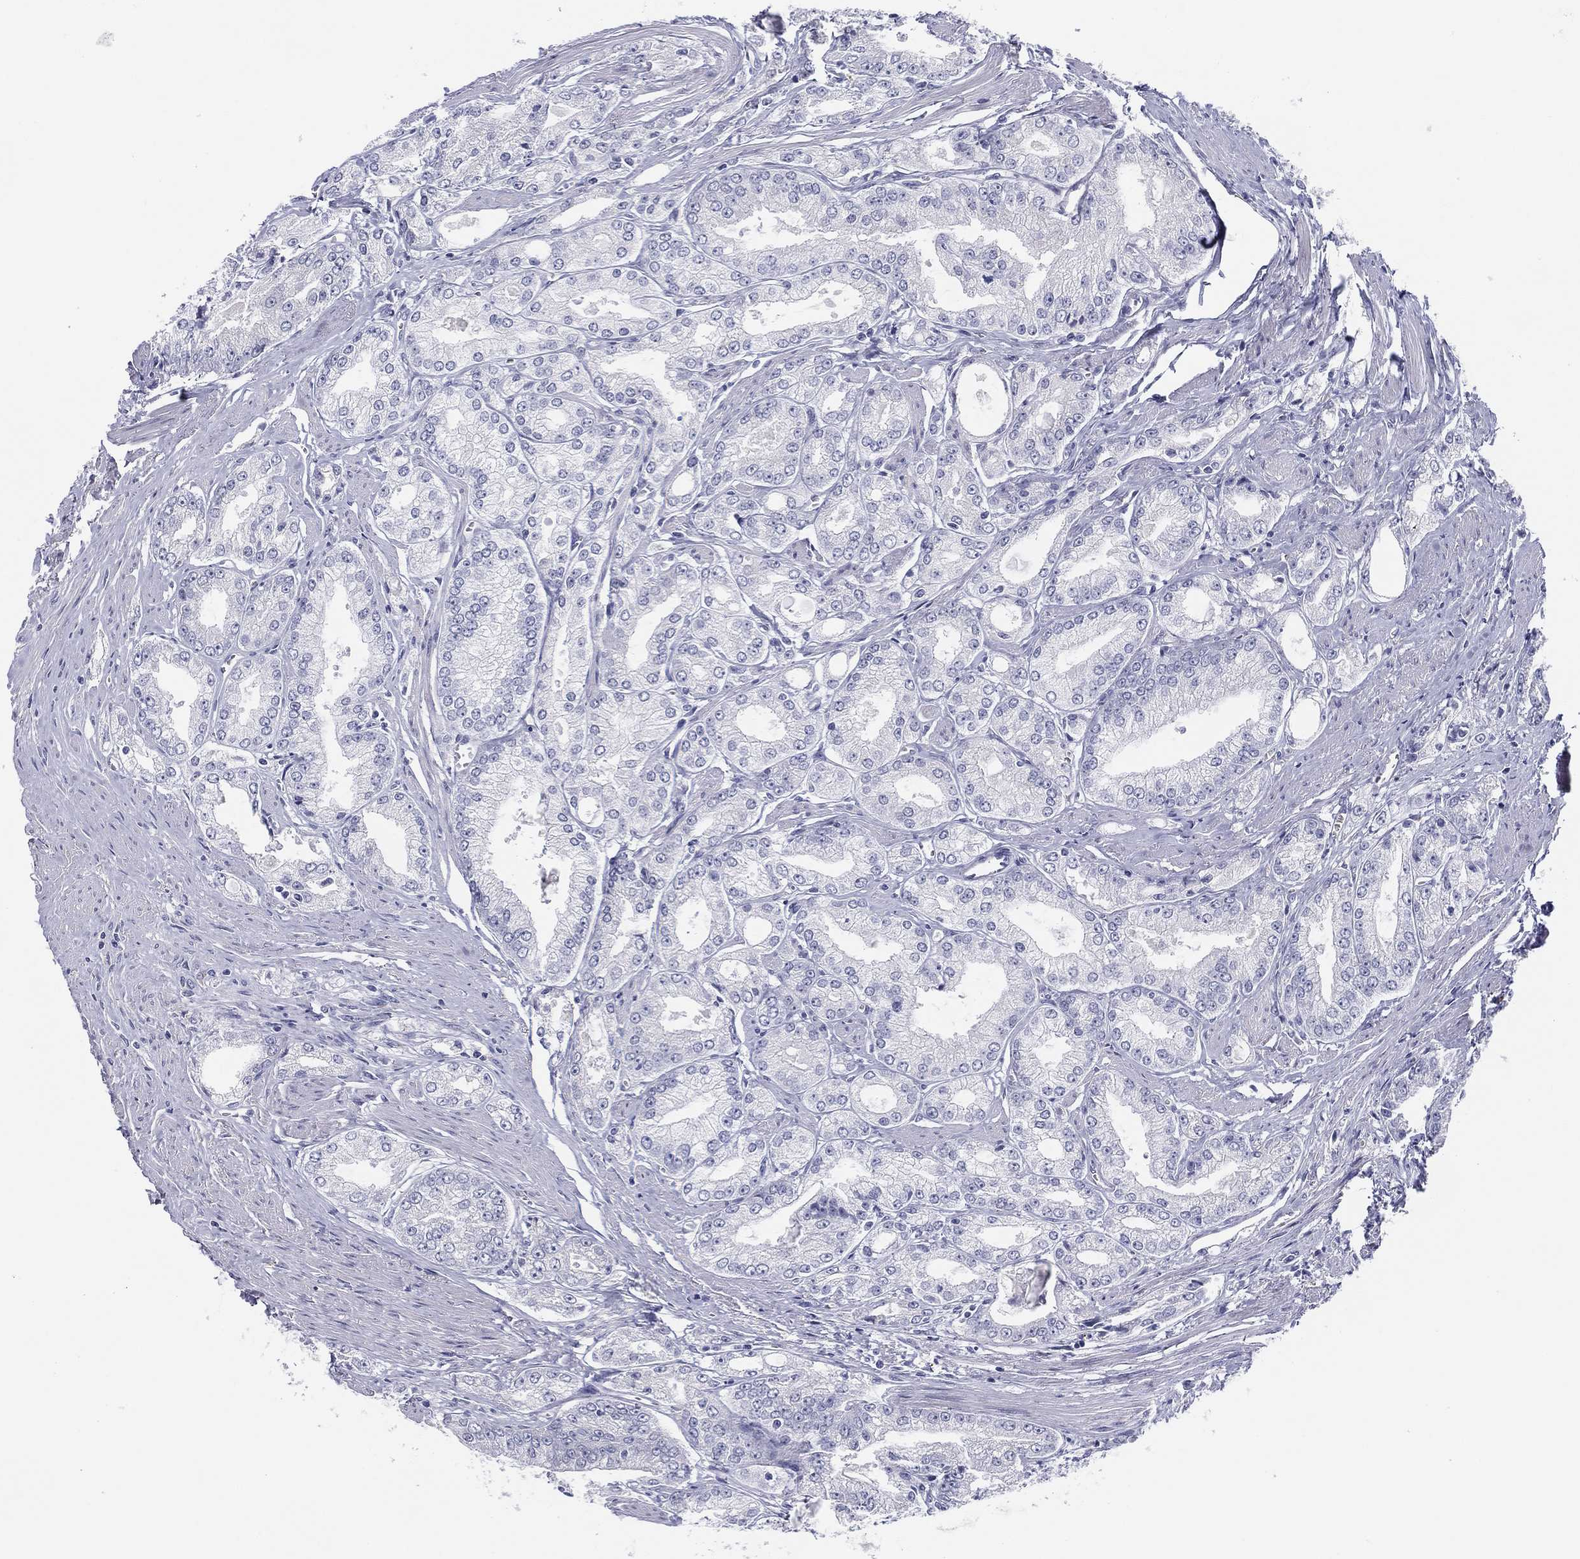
{"staining": {"intensity": "negative", "quantity": "none", "location": "none"}, "tissue": "prostate cancer", "cell_type": "Tumor cells", "image_type": "cancer", "snomed": [{"axis": "morphology", "description": "Adenocarcinoma, NOS"}, {"axis": "morphology", "description": "Adenocarcinoma, High grade"}, {"axis": "topography", "description": "Prostate"}], "caption": "There is no significant staining in tumor cells of high-grade adenocarcinoma (prostate).", "gene": "MLF1", "patient": {"sex": "male", "age": 70}}